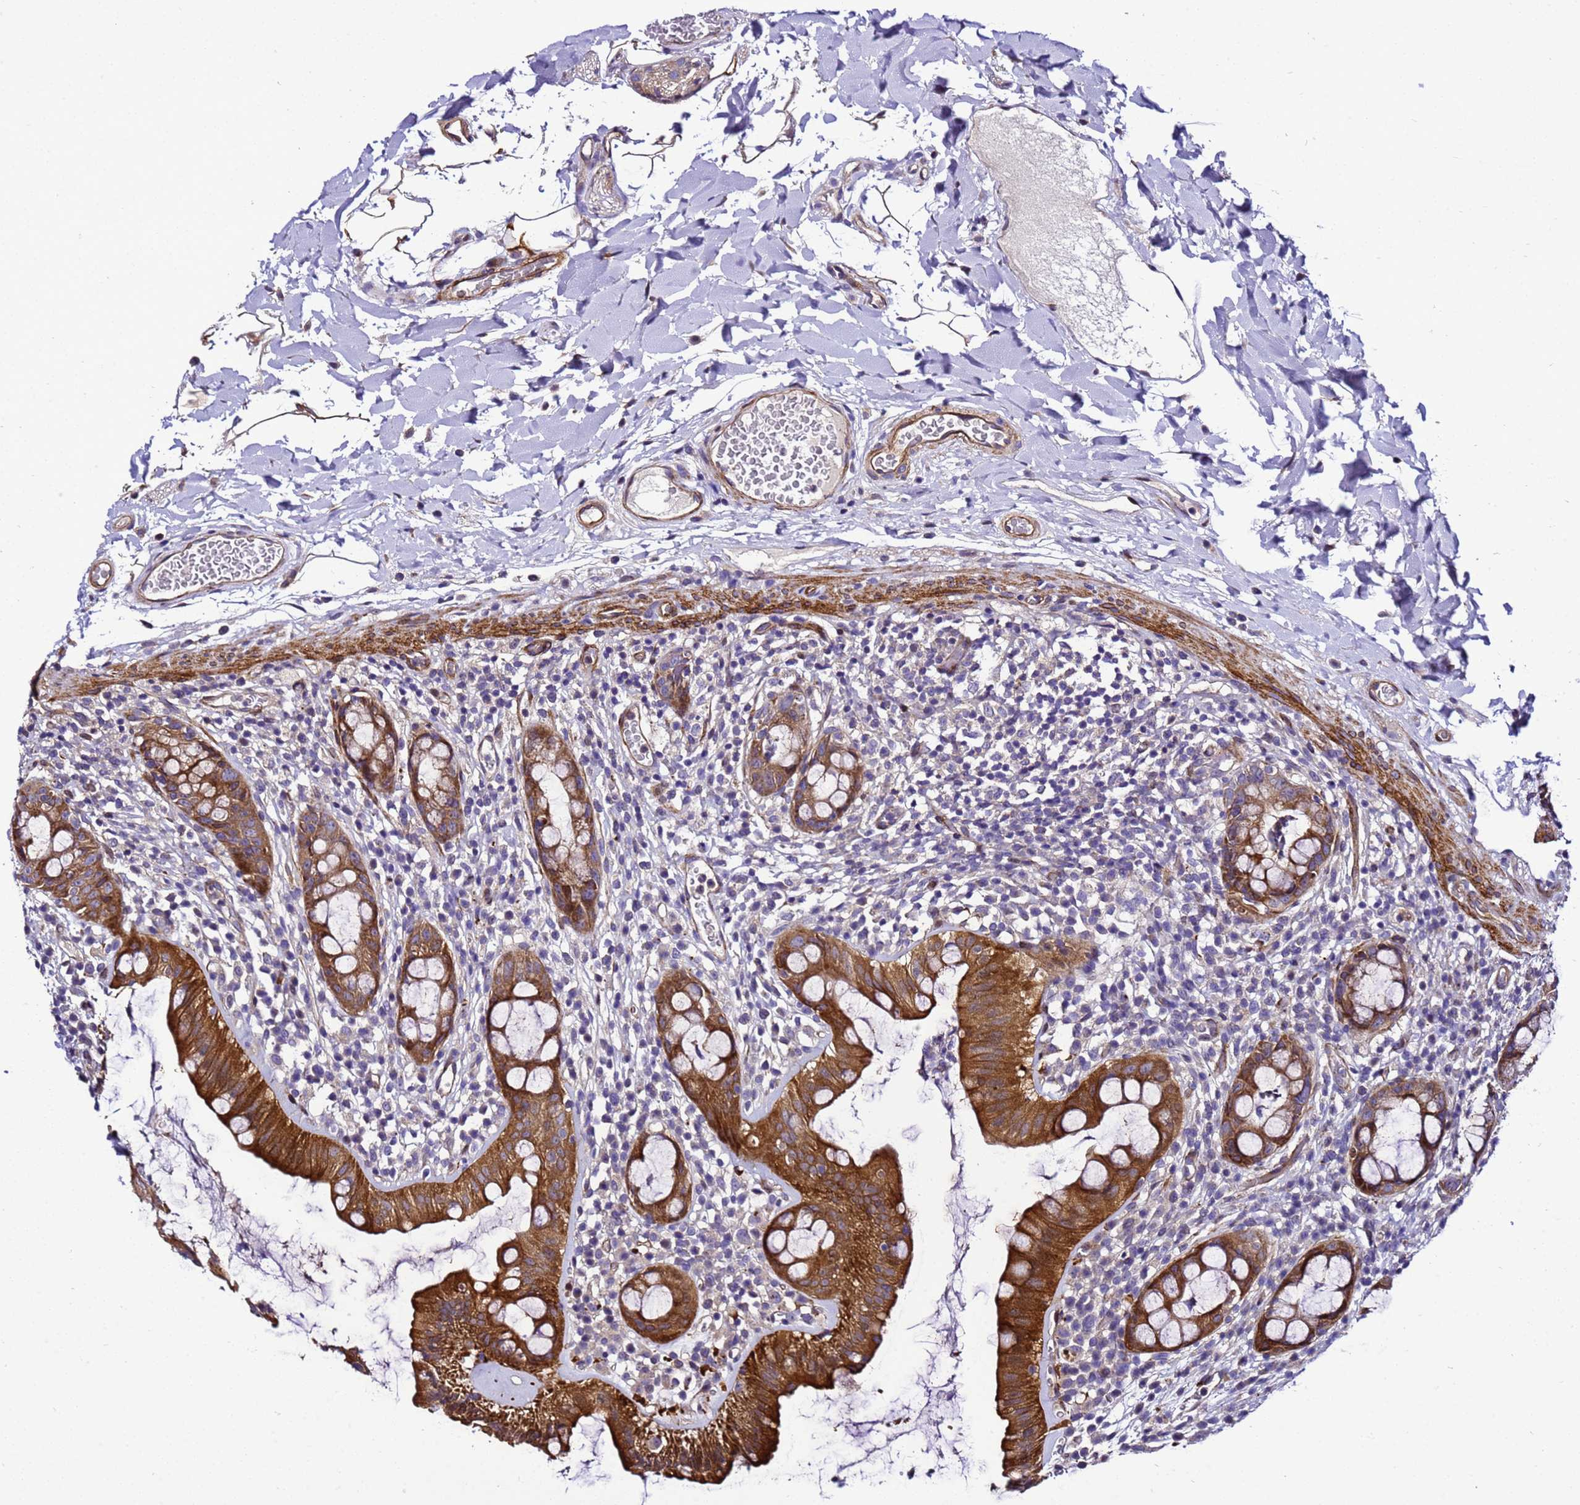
{"staining": {"intensity": "strong", "quantity": ">75%", "location": "cytoplasmic/membranous"}, "tissue": "rectum", "cell_type": "Glandular cells", "image_type": "normal", "snomed": [{"axis": "morphology", "description": "Normal tissue, NOS"}, {"axis": "topography", "description": "Rectum"}], "caption": "Glandular cells display high levels of strong cytoplasmic/membranous expression in approximately >75% of cells in unremarkable human rectum.", "gene": "ZNF417", "patient": {"sex": "female", "age": 57}}